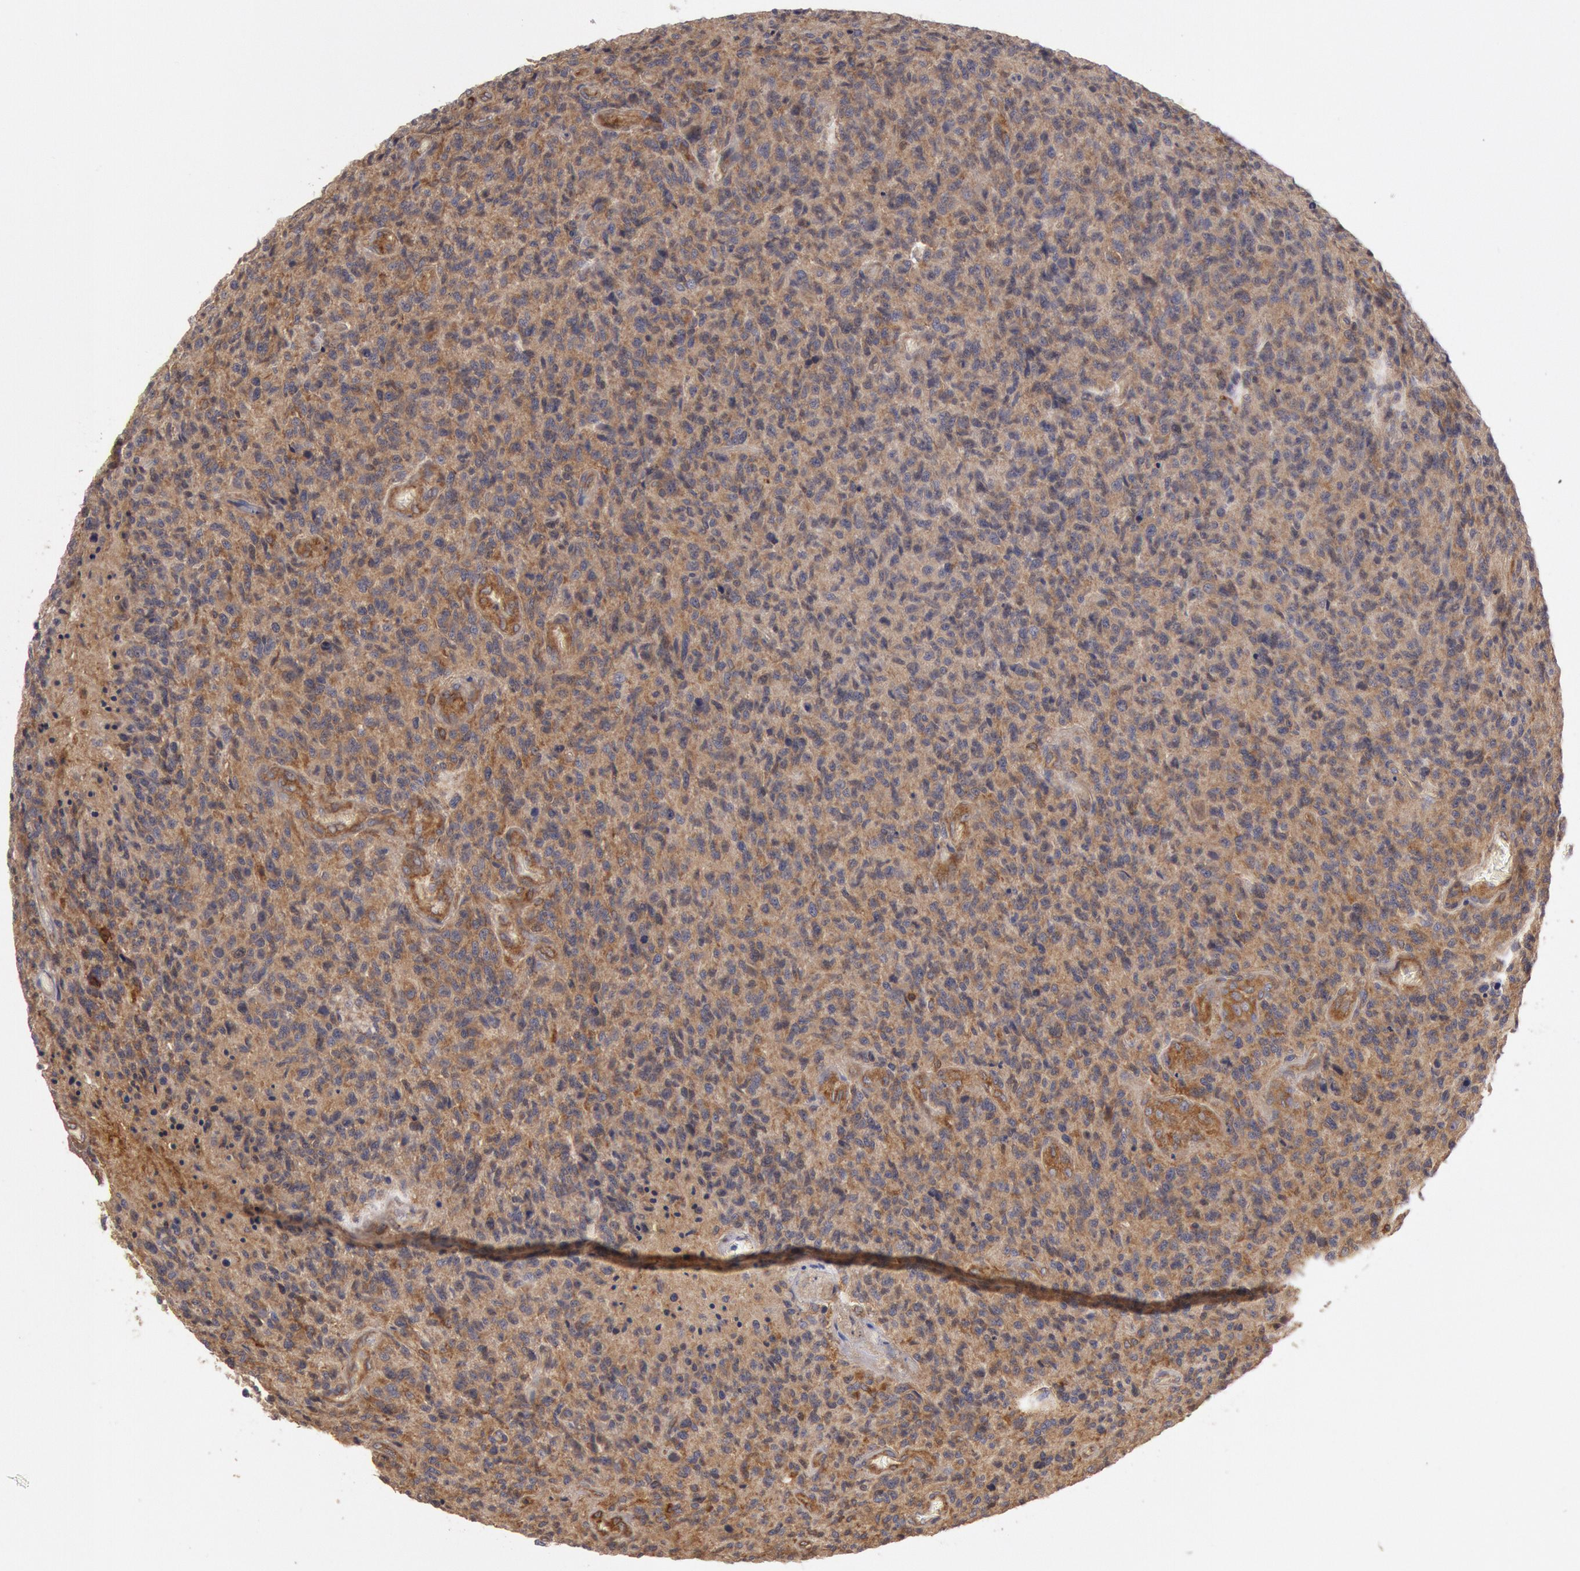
{"staining": {"intensity": "moderate", "quantity": "25%-75%", "location": "cytoplasmic/membranous"}, "tissue": "glioma", "cell_type": "Tumor cells", "image_type": "cancer", "snomed": [{"axis": "morphology", "description": "Glioma, malignant, High grade"}, {"axis": "topography", "description": "Brain"}], "caption": "Immunohistochemical staining of human glioma displays moderate cytoplasmic/membranous protein expression in about 25%-75% of tumor cells.", "gene": "PIK3R1", "patient": {"sex": "male", "age": 36}}